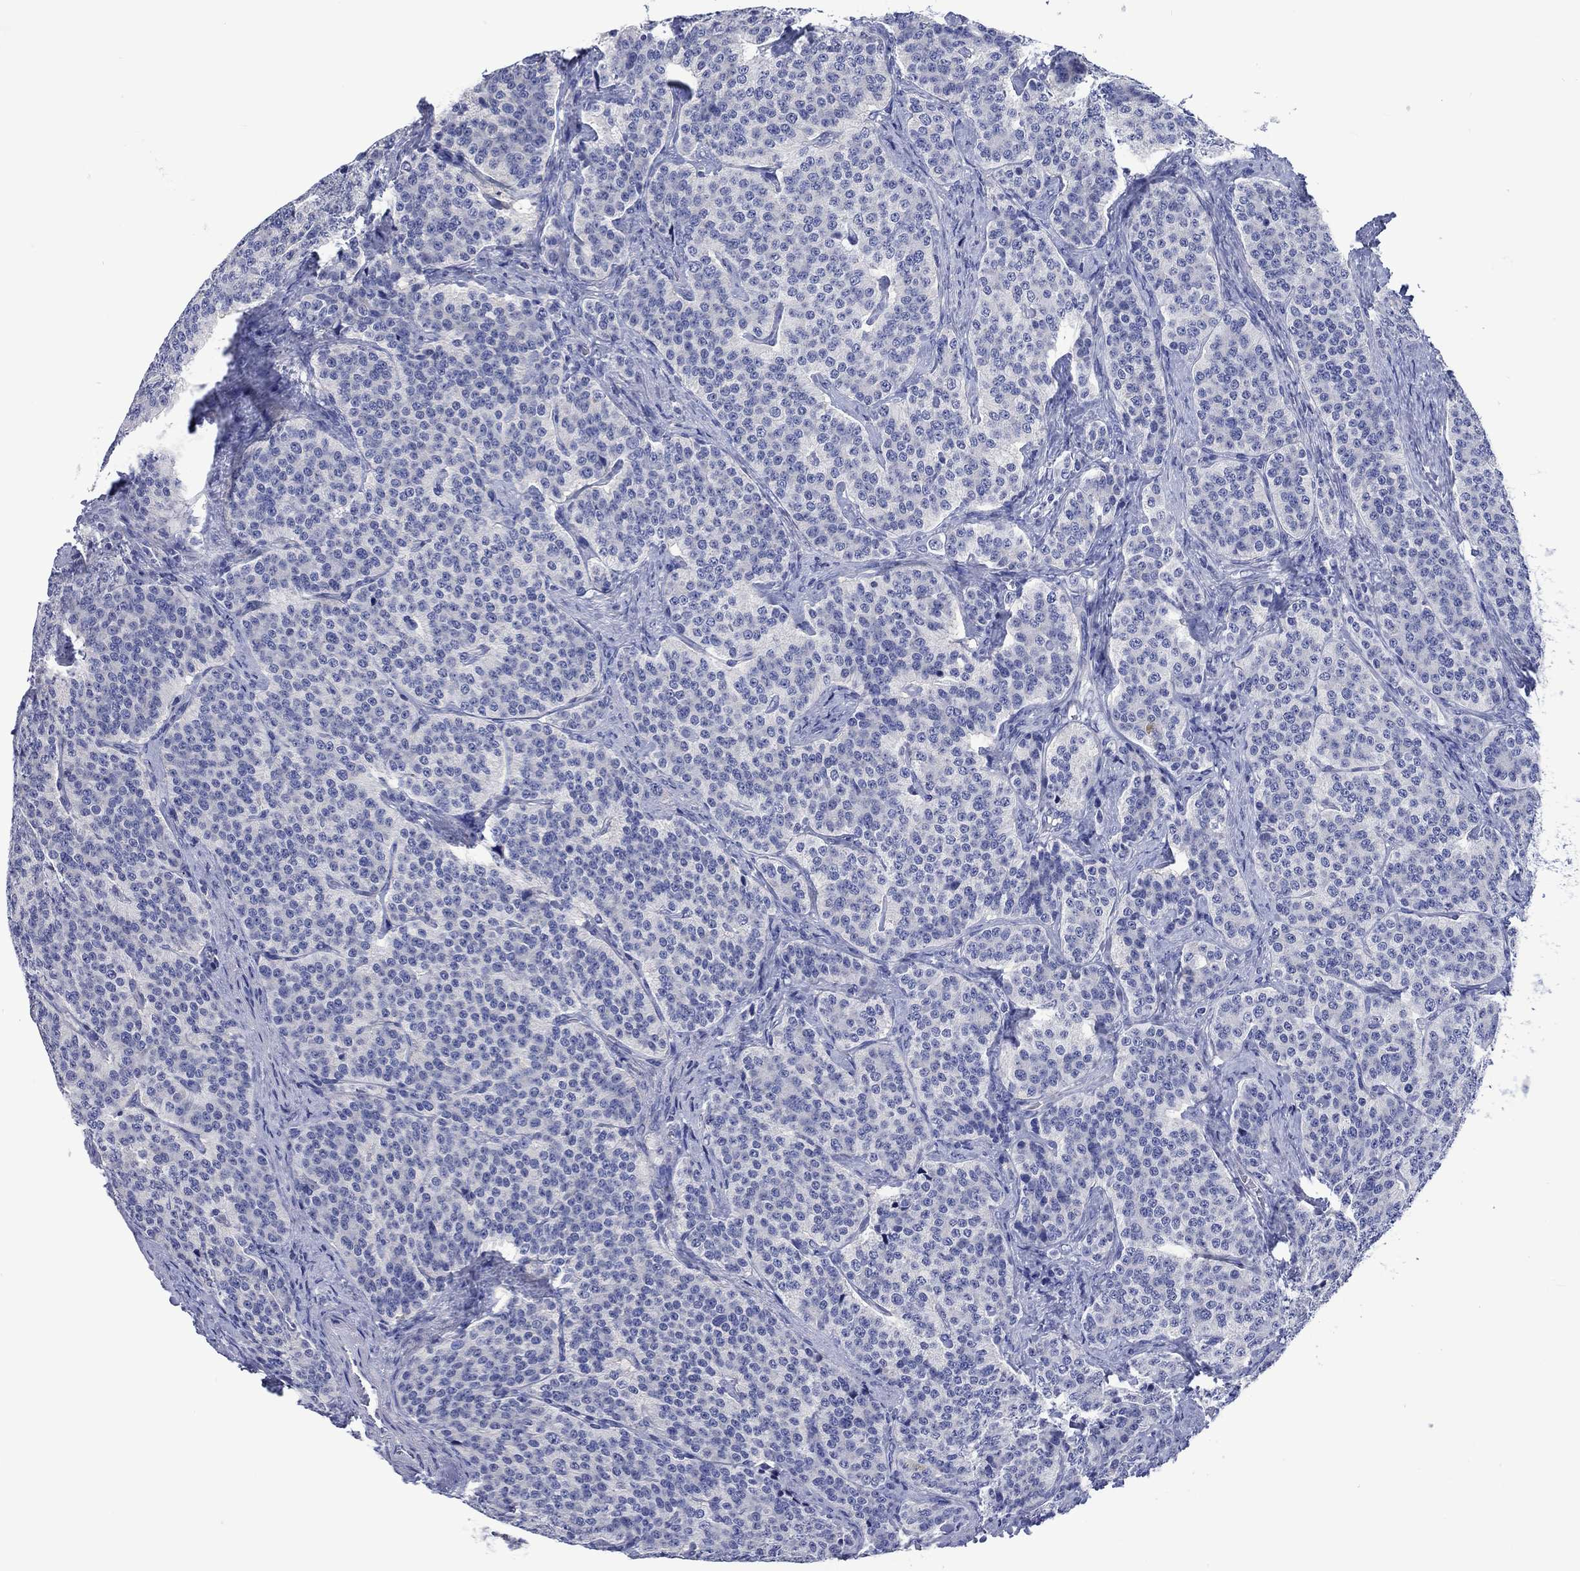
{"staining": {"intensity": "negative", "quantity": "none", "location": "none"}, "tissue": "carcinoid", "cell_type": "Tumor cells", "image_type": "cancer", "snomed": [{"axis": "morphology", "description": "Carcinoid, malignant, NOS"}, {"axis": "topography", "description": "Small intestine"}], "caption": "Immunohistochemical staining of human carcinoid shows no significant staining in tumor cells. (DAB IHC, high magnification).", "gene": "TOMM20L", "patient": {"sex": "female", "age": 58}}